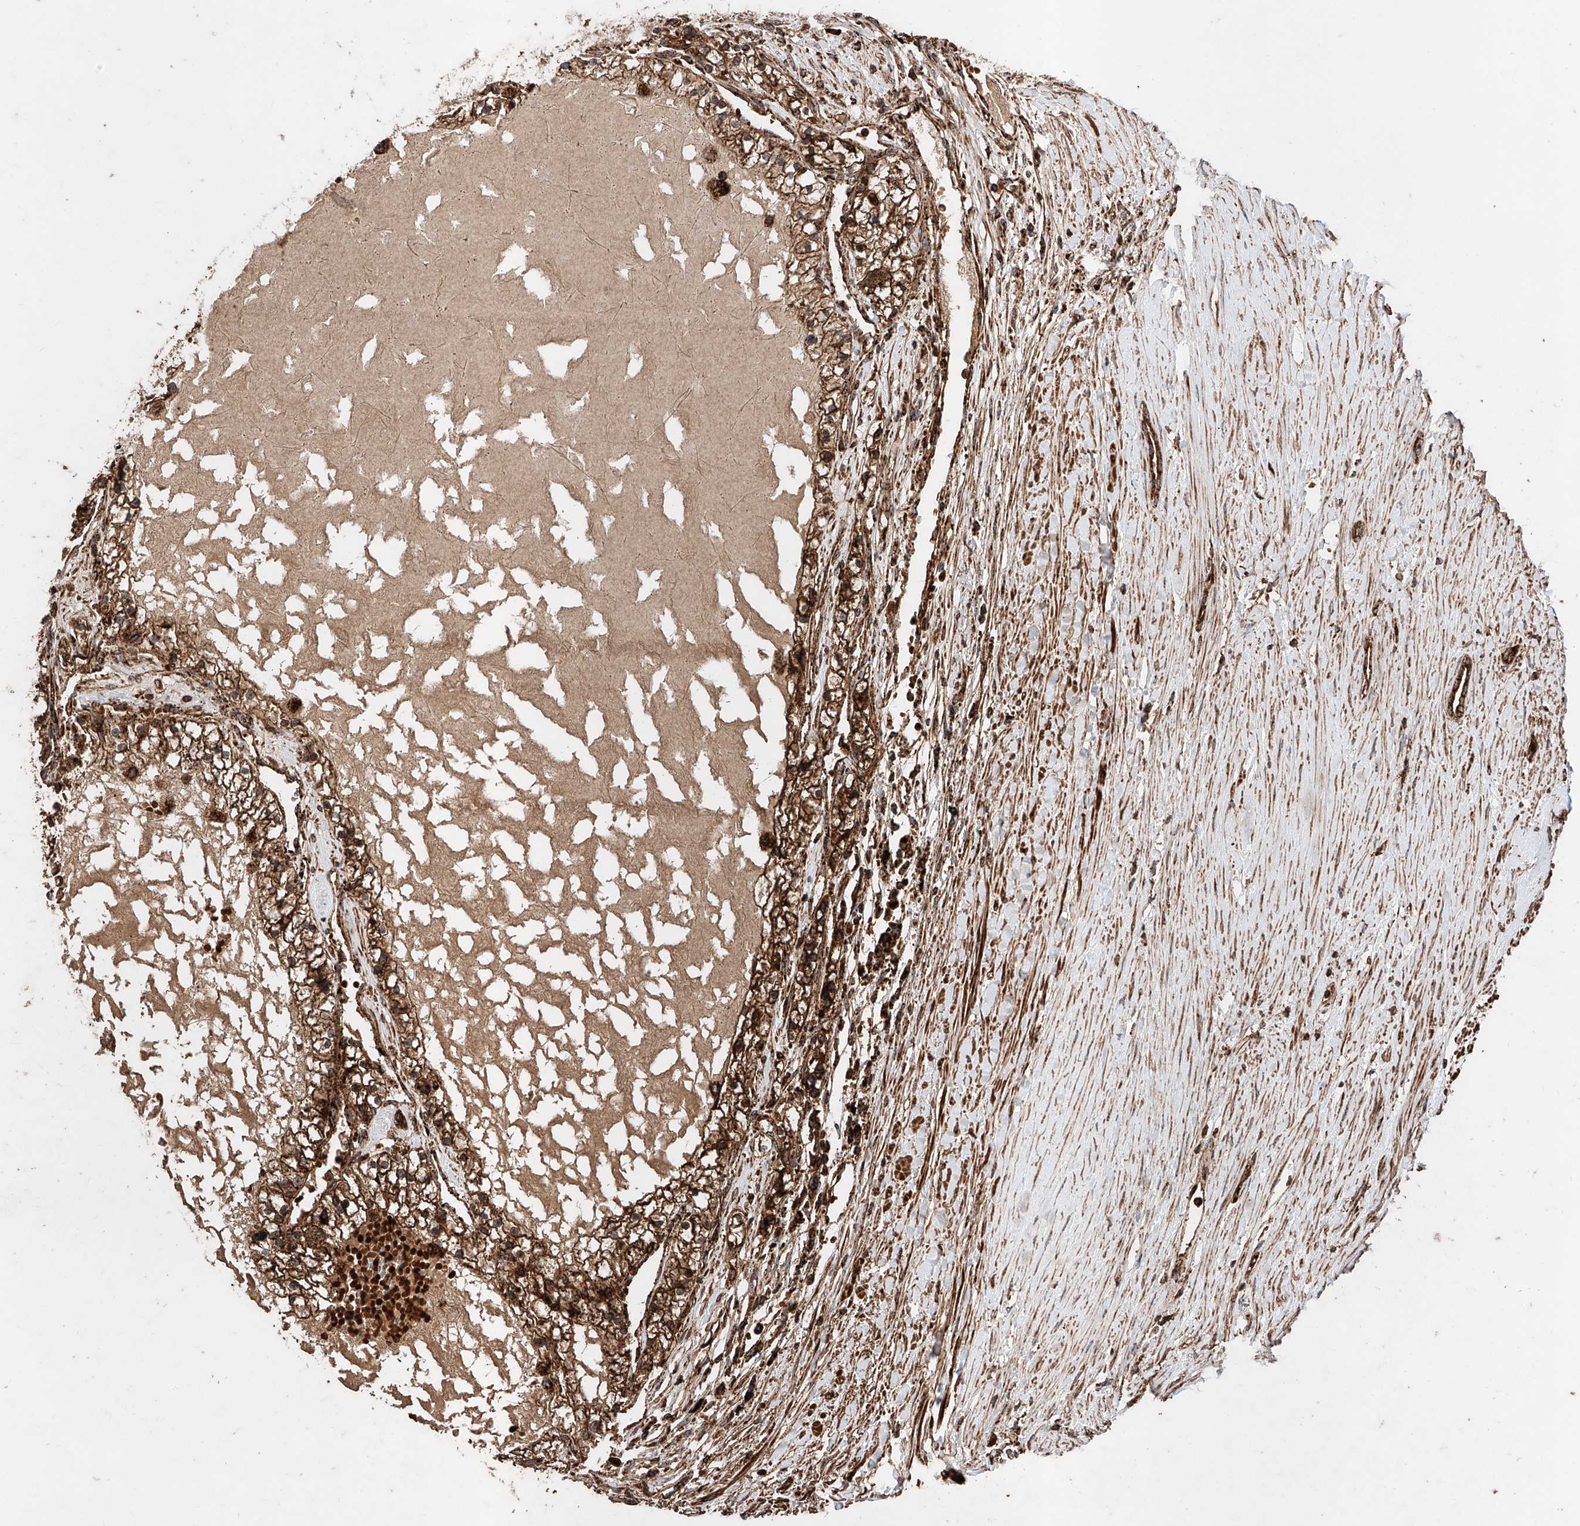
{"staining": {"intensity": "strong", "quantity": ">75%", "location": "cytoplasmic/membranous"}, "tissue": "renal cancer", "cell_type": "Tumor cells", "image_type": "cancer", "snomed": [{"axis": "morphology", "description": "Normal tissue, NOS"}, {"axis": "morphology", "description": "Adenocarcinoma, NOS"}, {"axis": "topography", "description": "Kidney"}], "caption": "Adenocarcinoma (renal) stained for a protein (brown) reveals strong cytoplasmic/membranous positive staining in approximately >75% of tumor cells.", "gene": "PISD", "patient": {"sex": "male", "age": 68}}